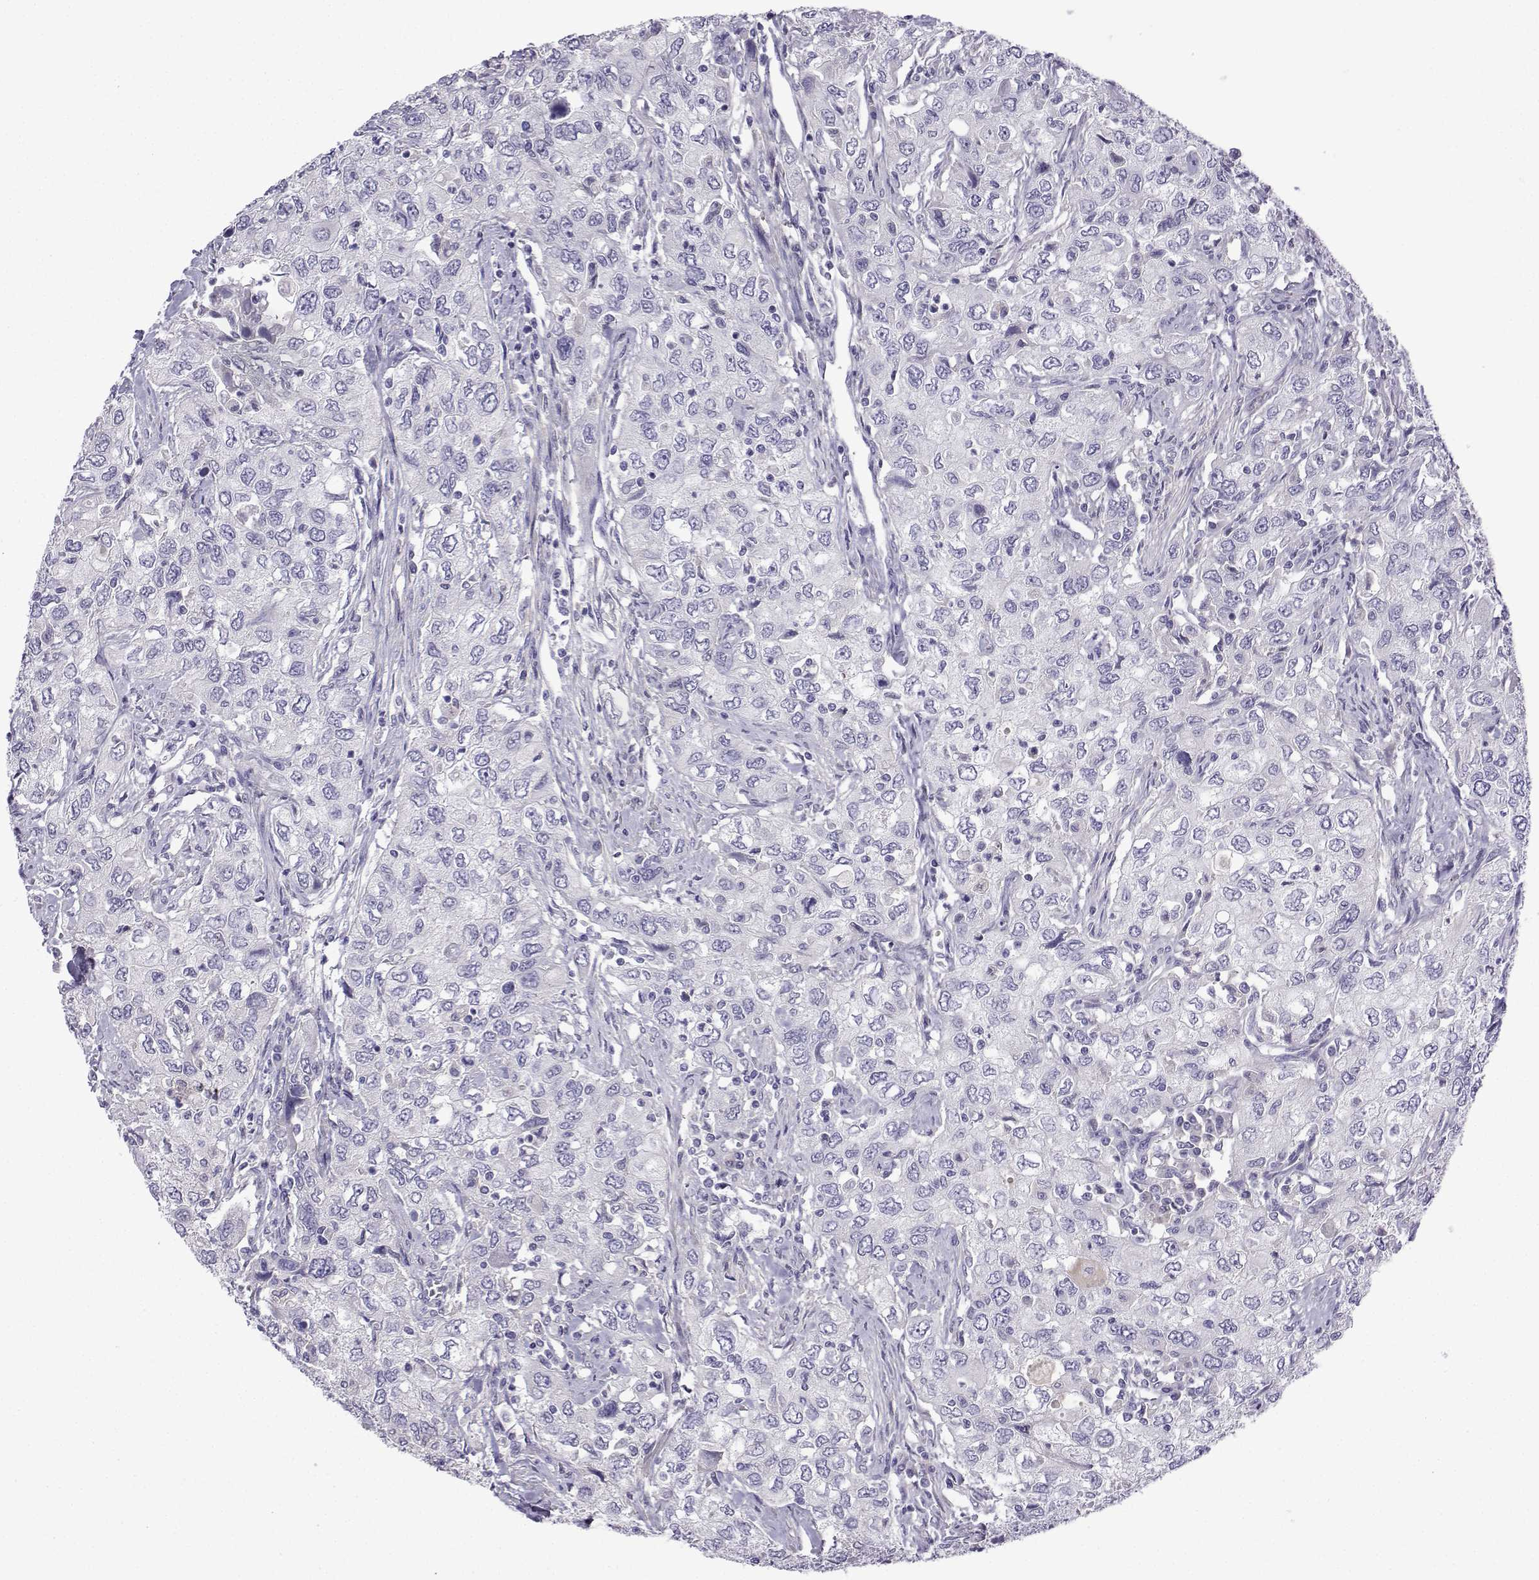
{"staining": {"intensity": "negative", "quantity": "none", "location": "none"}, "tissue": "urothelial cancer", "cell_type": "Tumor cells", "image_type": "cancer", "snomed": [{"axis": "morphology", "description": "Urothelial carcinoma, High grade"}, {"axis": "topography", "description": "Urinary bladder"}], "caption": "Human high-grade urothelial carcinoma stained for a protein using immunohistochemistry (IHC) reveals no expression in tumor cells.", "gene": "SPACA7", "patient": {"sex": "male", "age": 76}}